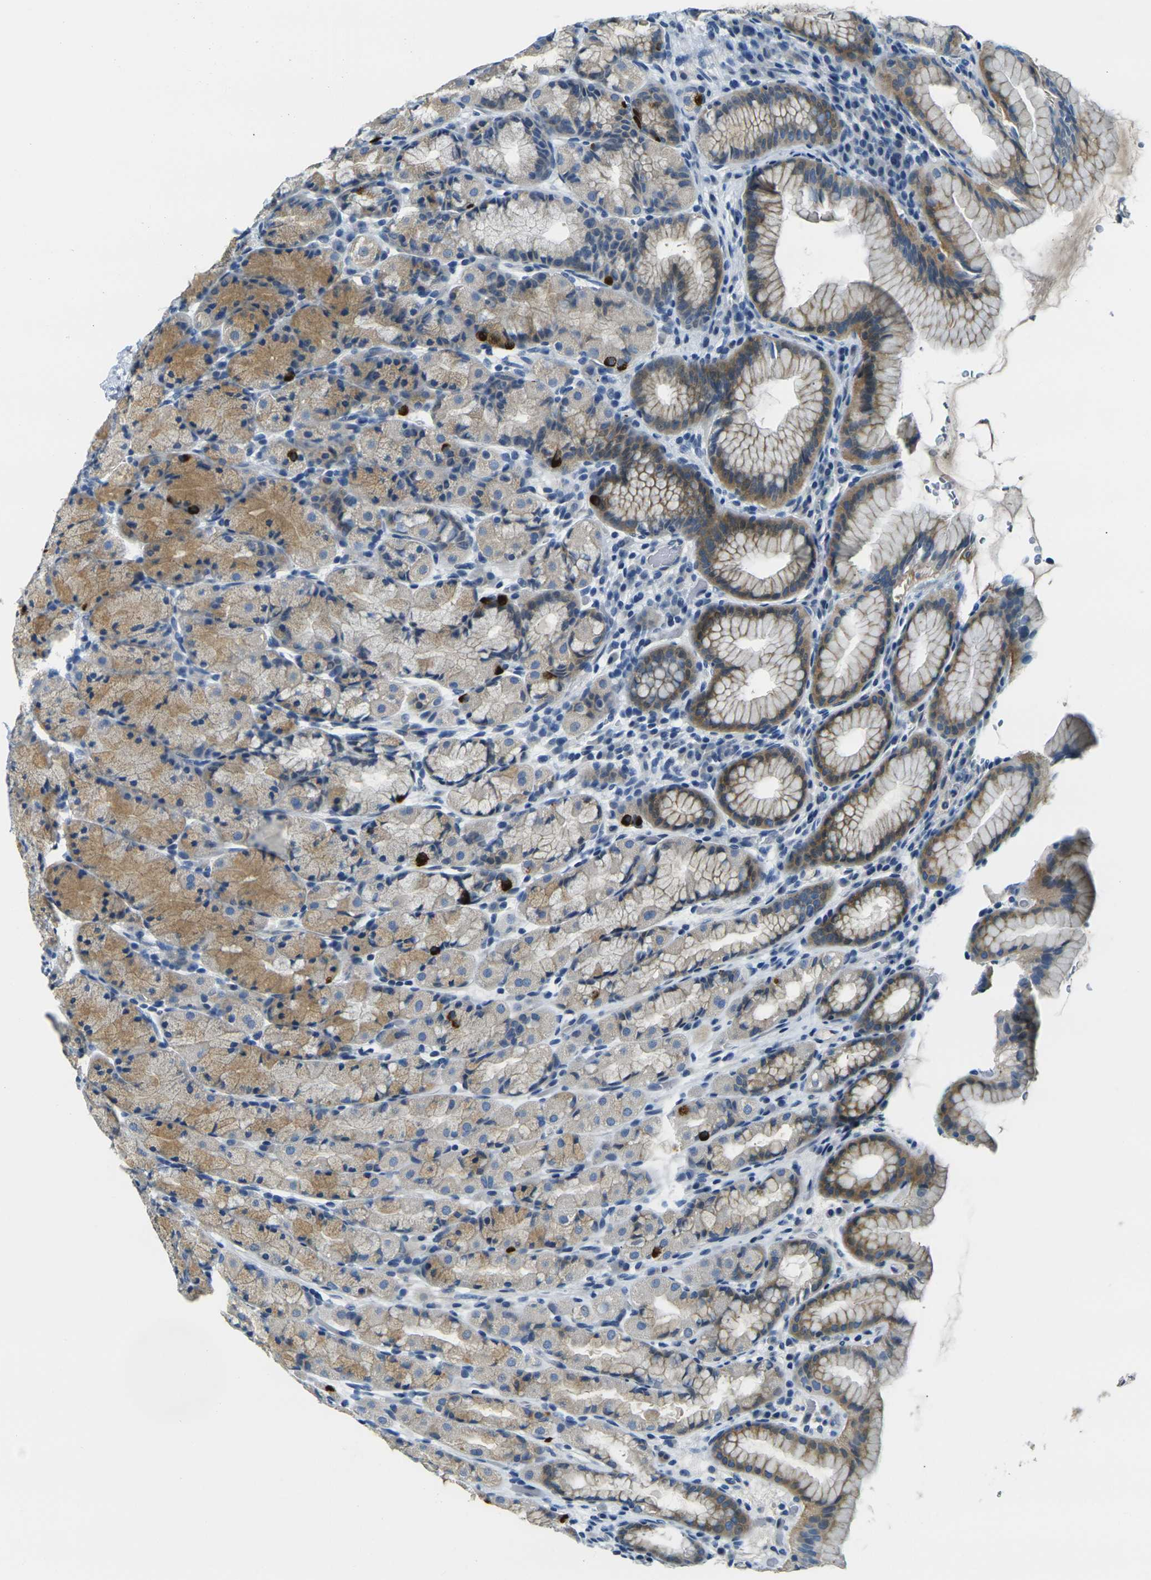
{"staining": {"intensity": "moderate", "quantity": "<25%", "location": "cytoplasmic/membranous"}, "tissue": "stomach", "cell_type": "Glandular cells", "image_type": "normal", "snomed": [{"axis": "morphology", "description": "Normal tissue, NOS"}, {"axis": "topography", "description": "Stomach, upper"}], "caption": "Glandular cells exhibit low levels of moderate cytoplasmic/membranous staining in approximately <25% of cells in benign stomach. (brown staining indicates protein expression, while blue staining denotes nuclei).", "gene": "SHISAL2B", "patient": {"sex": "male", "age": 68}}